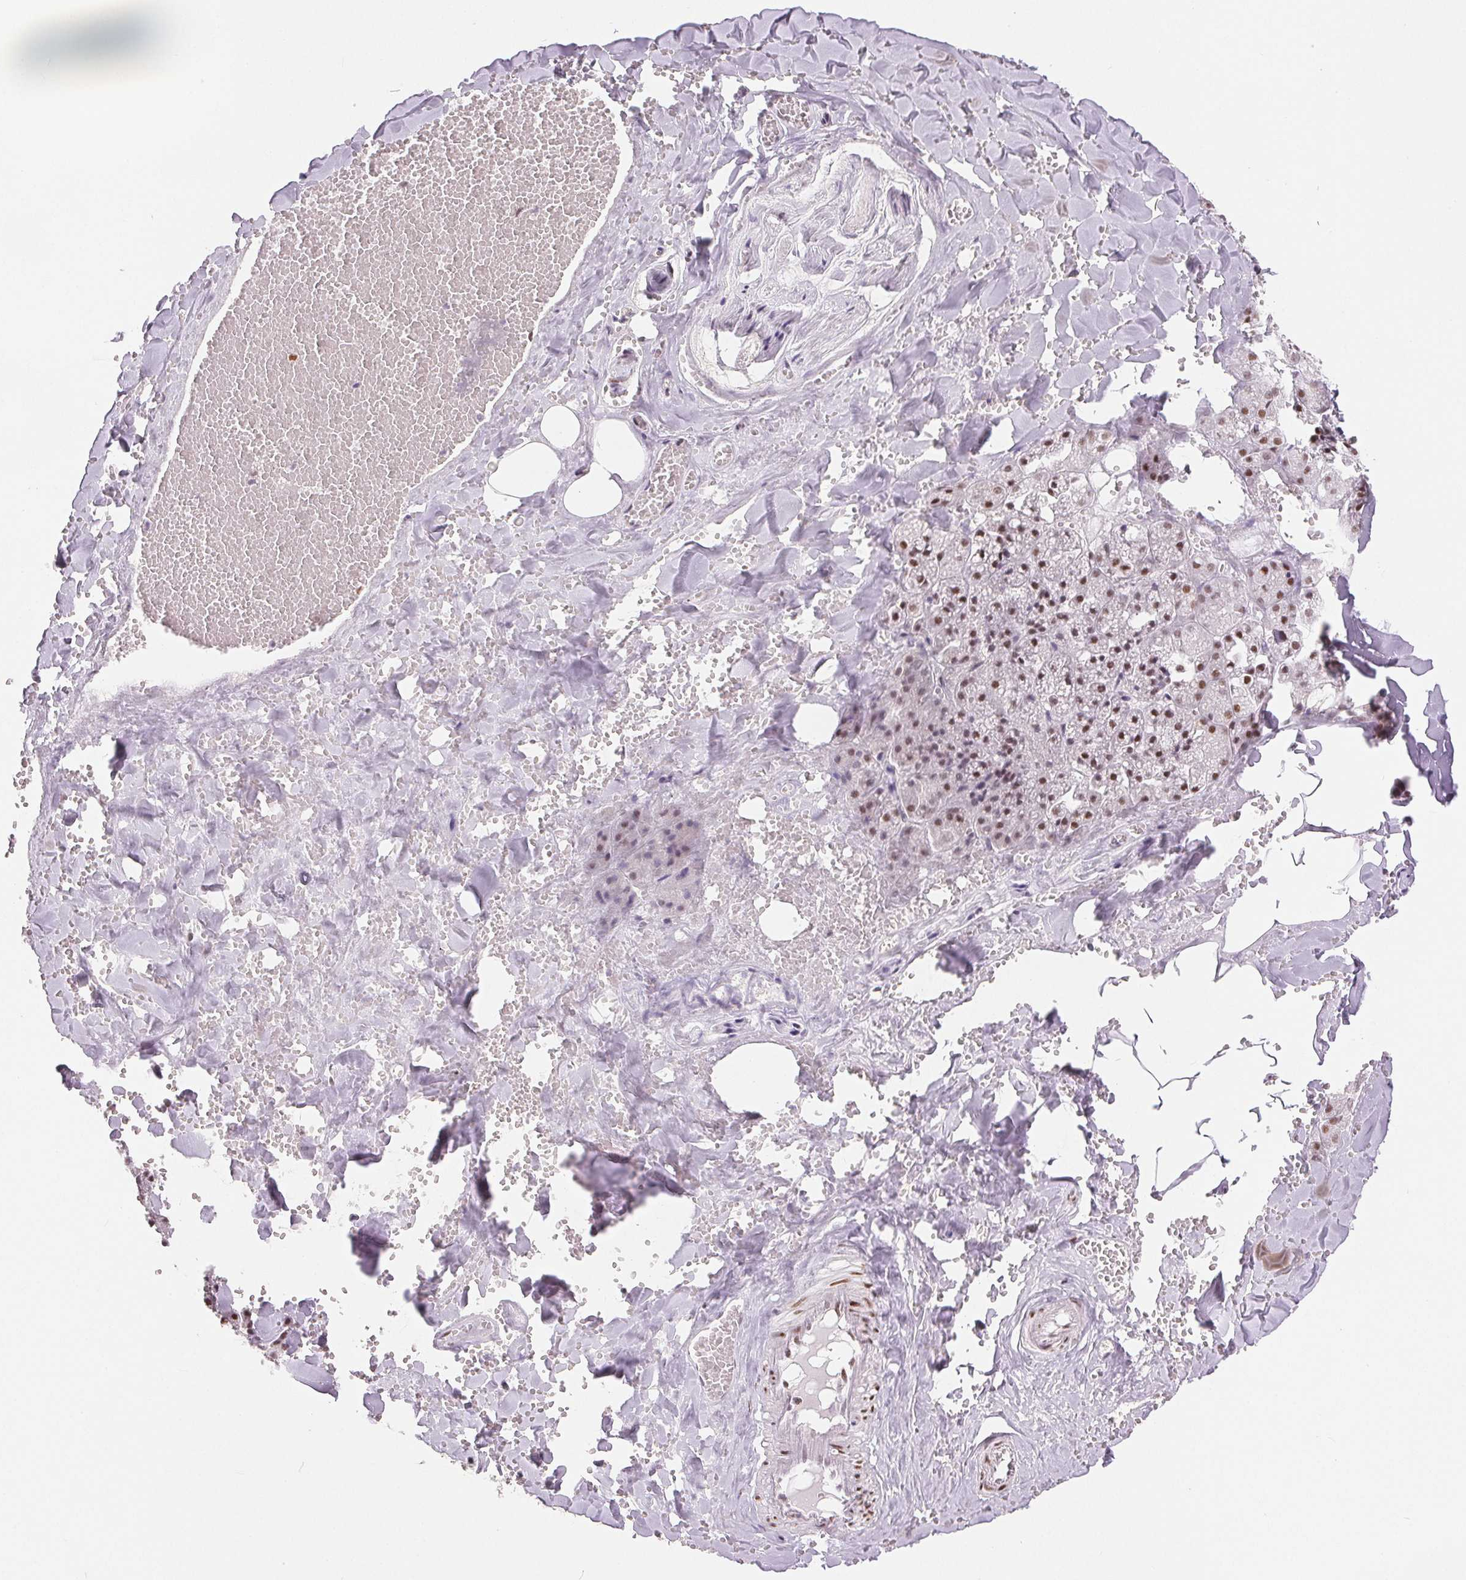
{"staining": {"intensity": "strong", "quantity": ">75%", "location": "nuclear"}, "tissue": "salivary gland", "cell_type": "Glandular cells", "image_type": "normal", "snomed": [{"axis": "morphology", "description": "Normal tissue, NOS"}, {"axis": "topography", "description": "Salivary gland"}, {"axis": "topography", "description": "Peripheral nerve tissue"}], "caption": "A high-resolution histopathology image shows immunohistochemistry (IHC) staining of unremarkable salivary gland, which reveals strong nuclear expression in about >75% of glandular cells.", "gene": "ZNF703", "patient": {"sex": "male", "age": 38}}